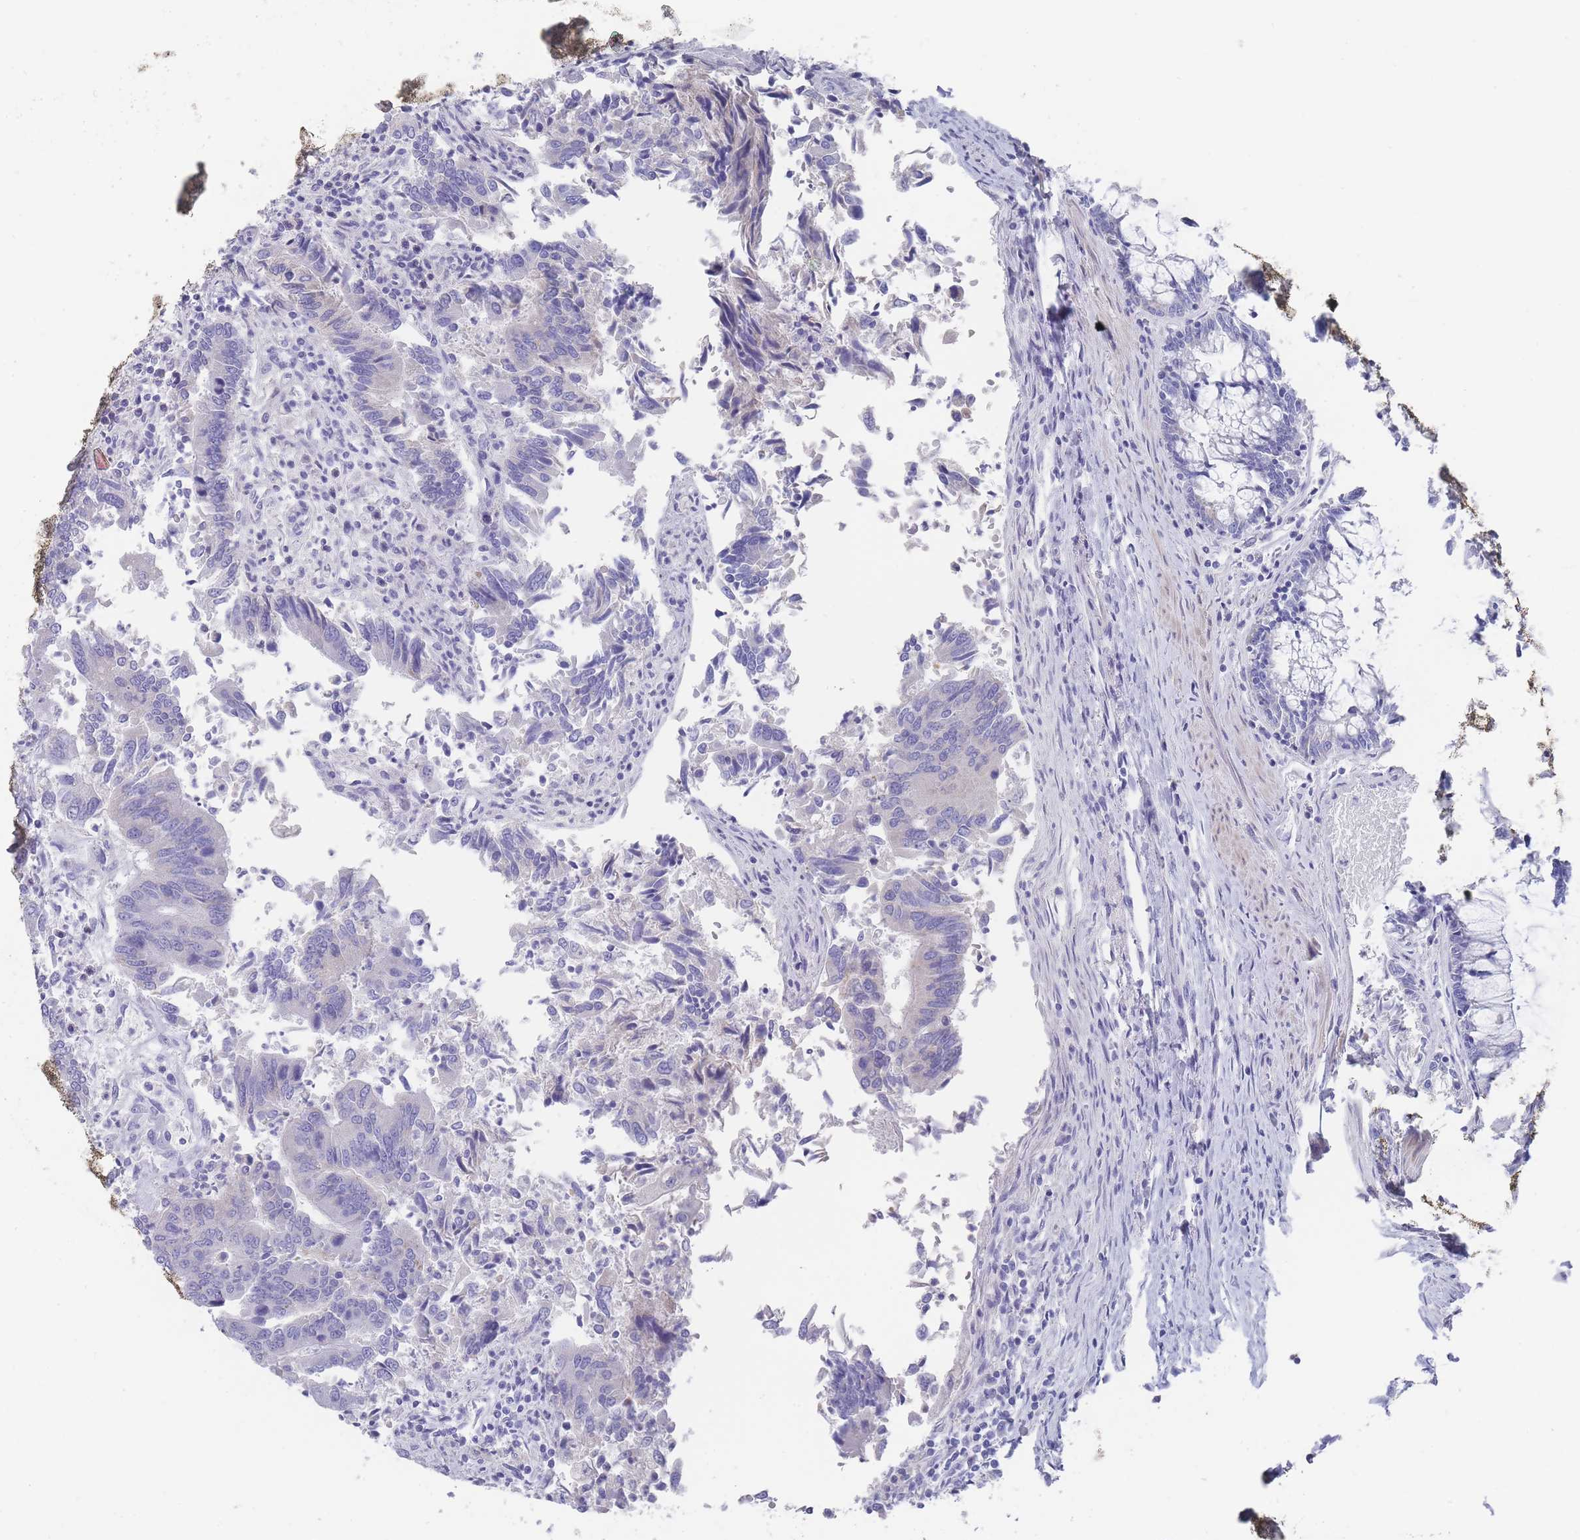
{"staining": {"intensity": "negative", "quantity": "none", "location": "none"}, "tissue": "colorectal cancer", "cell_type": "Tumor cells", "image_type": "cancer", "snomed": [{"axis": "morphology", "description": "Adenocarcinoma, NOS"}, {"axis": "topography", "description": "Colon"}], "caption": "An immunohistochemistry micrograph of colorectal cancer is shown. There is no staining in tumor cells of colorectal cancer. (DAB (3,3'-diaminobenzidine) immunohistochemistry (IHC) with hematoxylin counter stain).", "gene": "SCCPDH", "patient": {"sex": "female", "age": 67}}